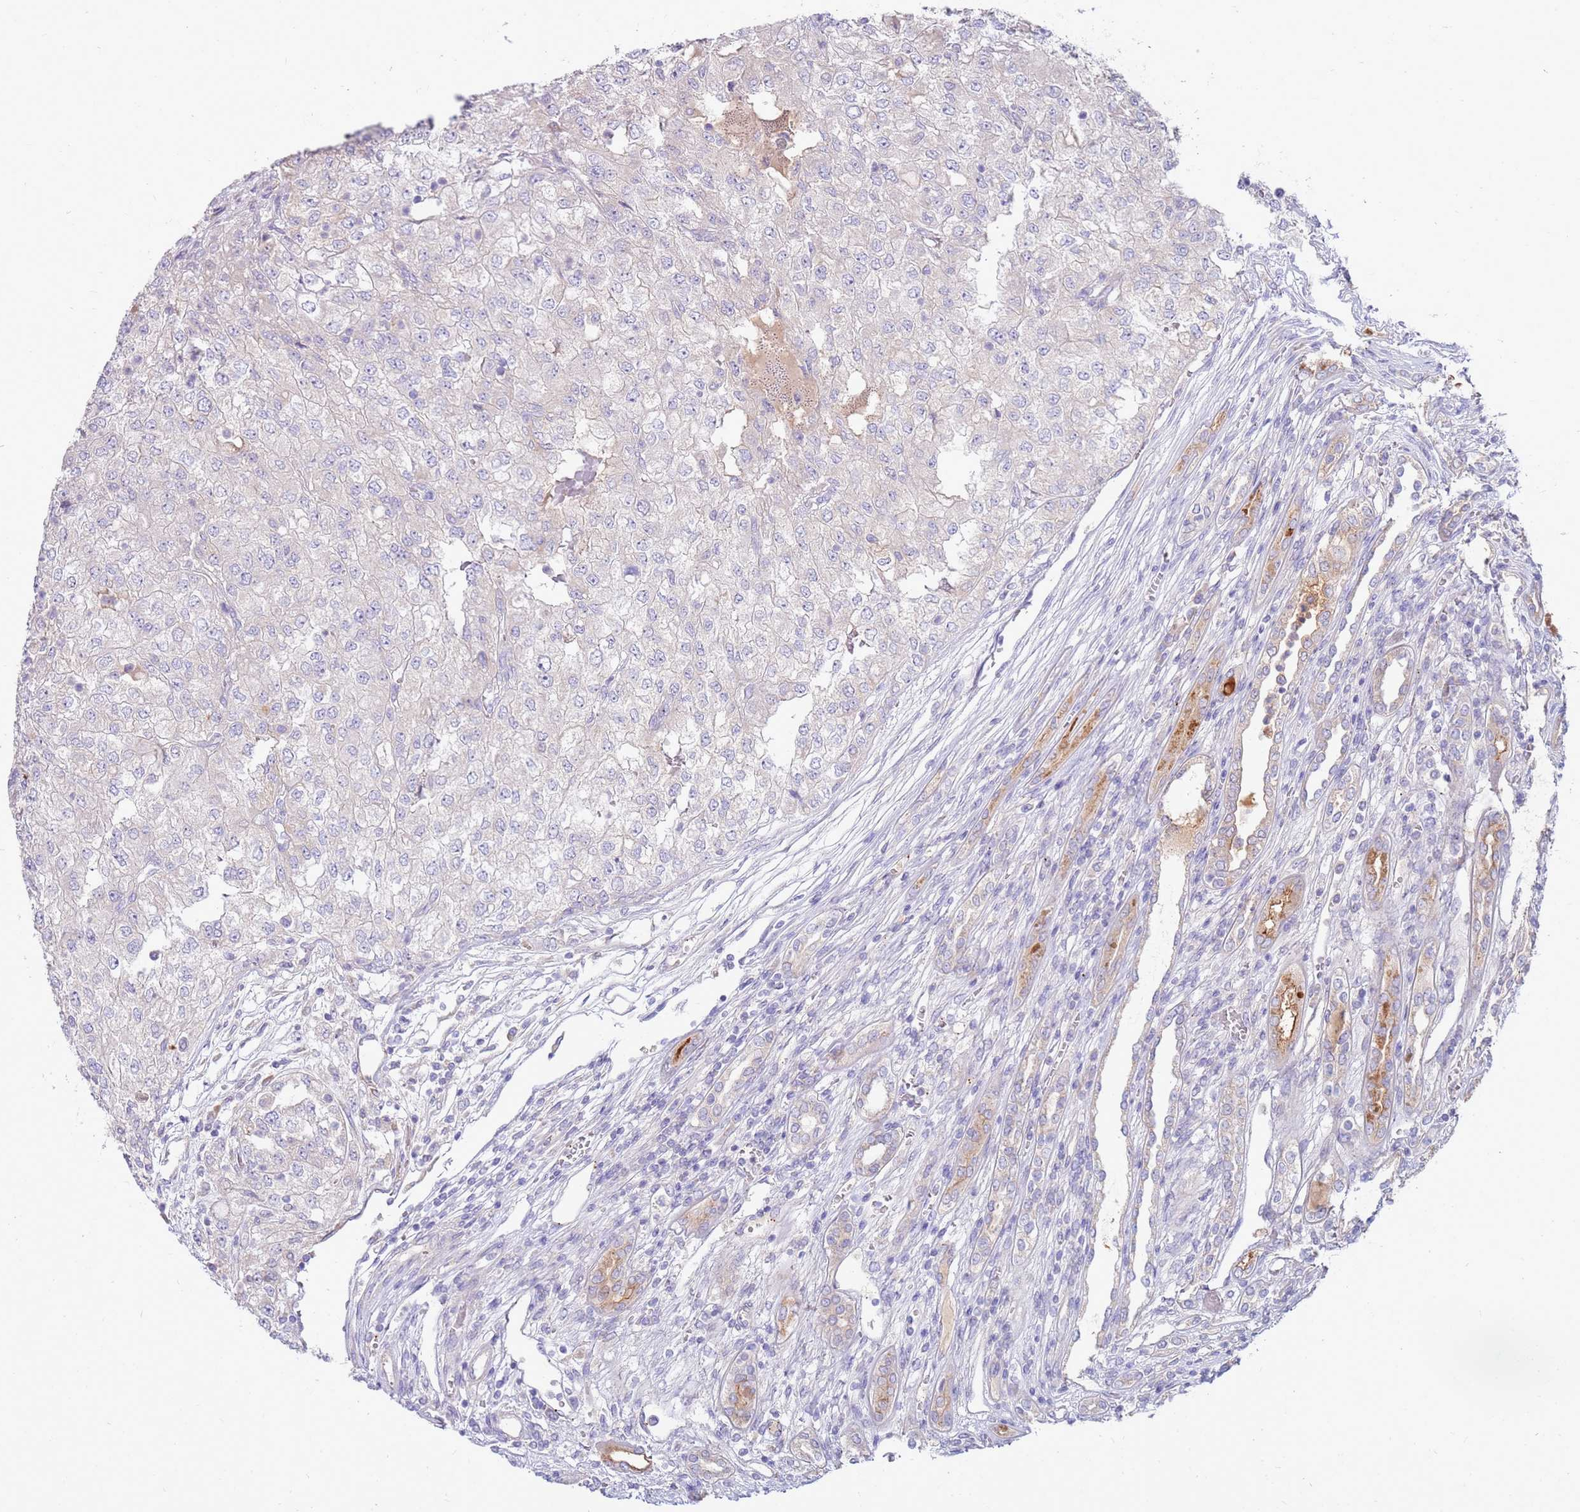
{"staining": {"intensity": "negative", "quantity": "none", "location": "none"}, "tissue": "renal cancer", "cell_type": "Tumor cells", "image_type": "cancer", "snomed": [{"axis": "morphology", "description": "Adenocarcinoma, NOS"}, {"axis": "topography", "description": "Kidney"}], "caption": "The histopathology image shows no significant expression in tumor cells of adenocarcinoma (renal).", "gene": "SLC44A4", "patient": {"sex": "female", "age": 54}}